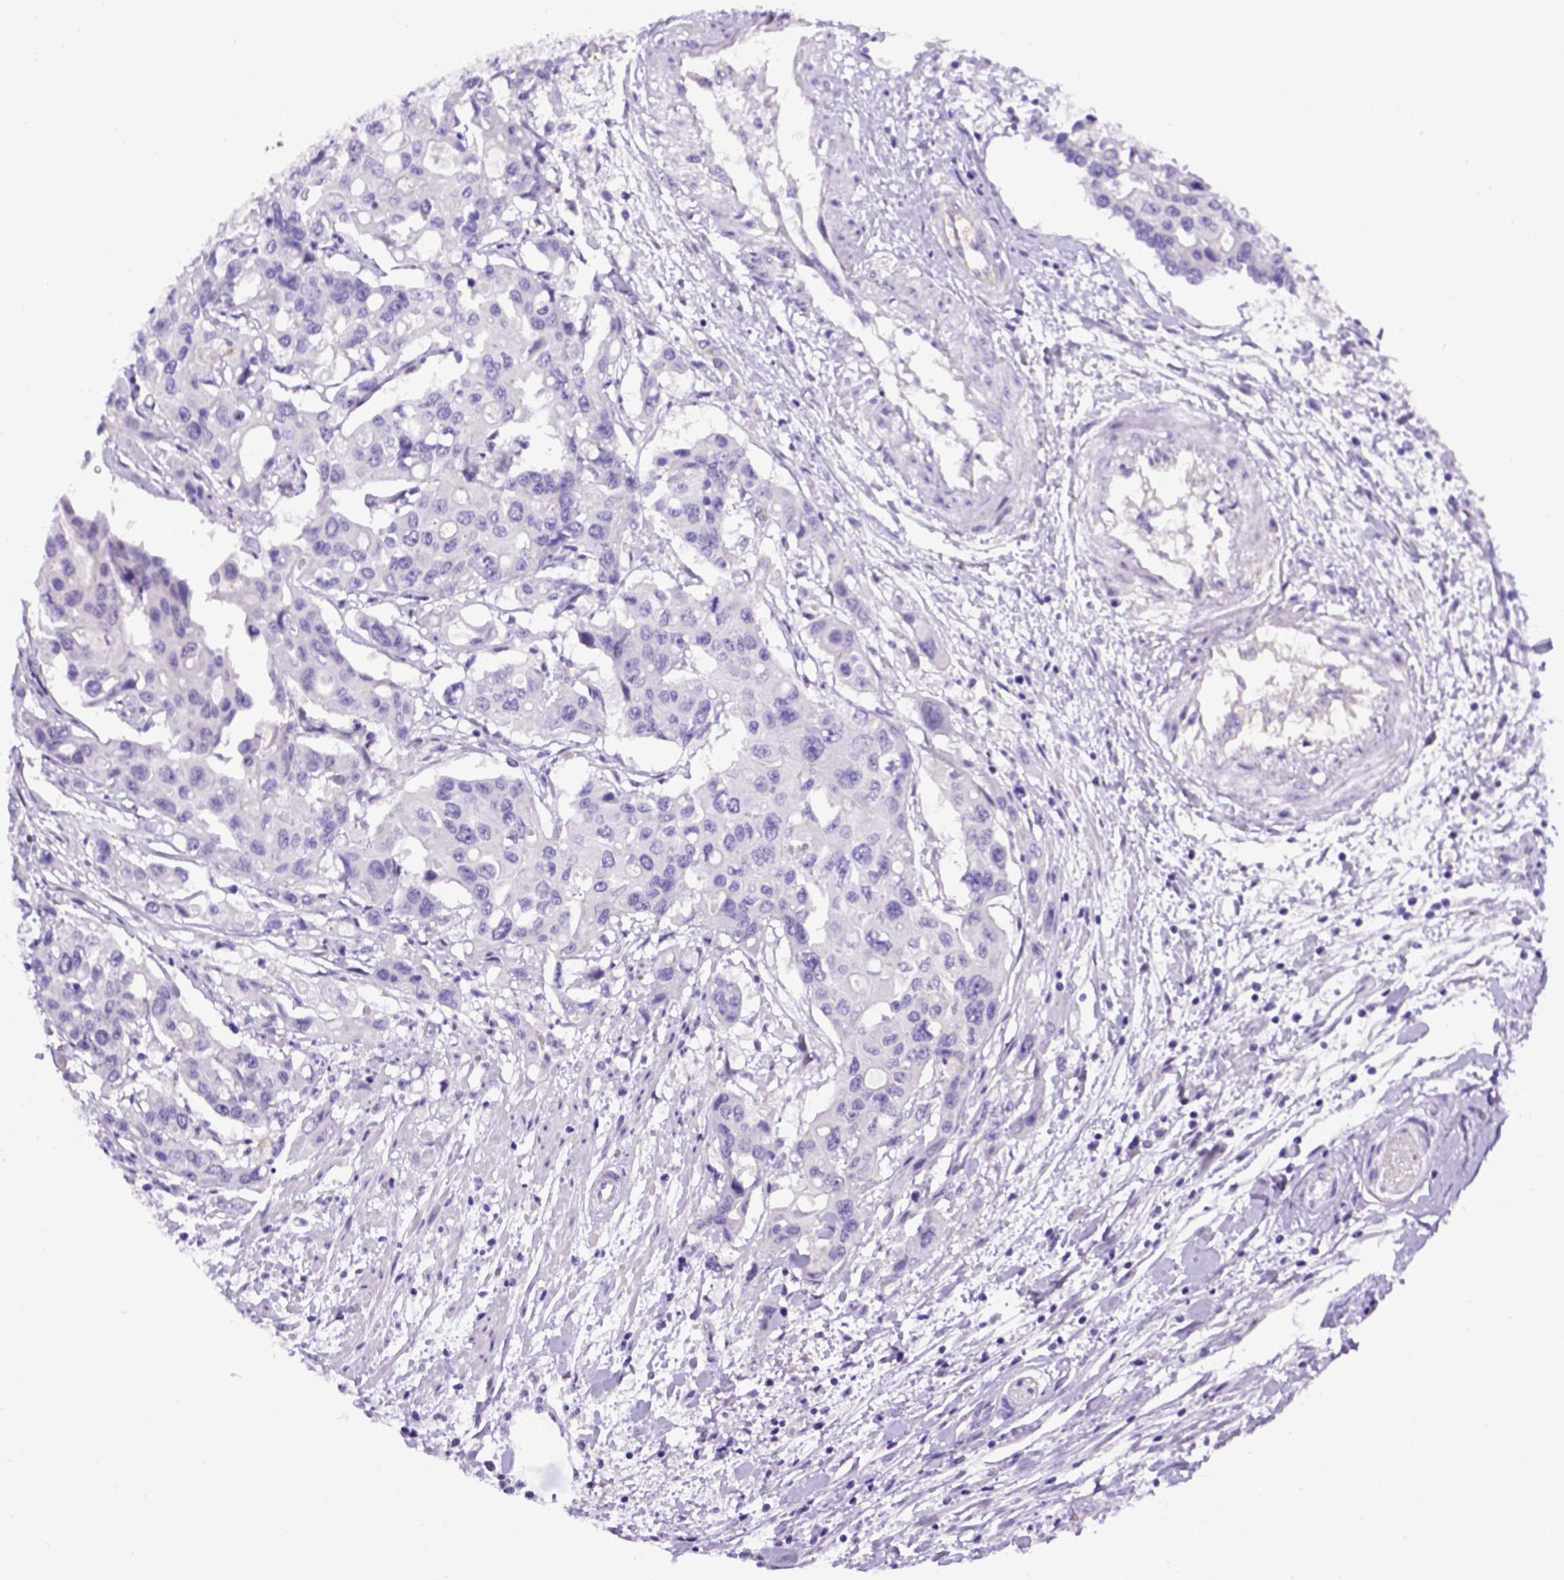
{"staining": {"intensity": "negative", "quantity": "none", "location": "none"}, "tissue": "colorectal cancer", "cell_type": "Tumor cells", "image_type": "cancer", "snomed": [{"axis": "morphology", "description": "Adenocarcinoma, NOS"}, {"axis": "topography", "description": "Colon"}], "caption": "Immunohistochemistry (IHC) image of colorectal cancer stained for a protein (brown), which exhibits no staining in tumor cells.", "gene": "ADAM12", "patient": {"sex": "male", "age": 77}}